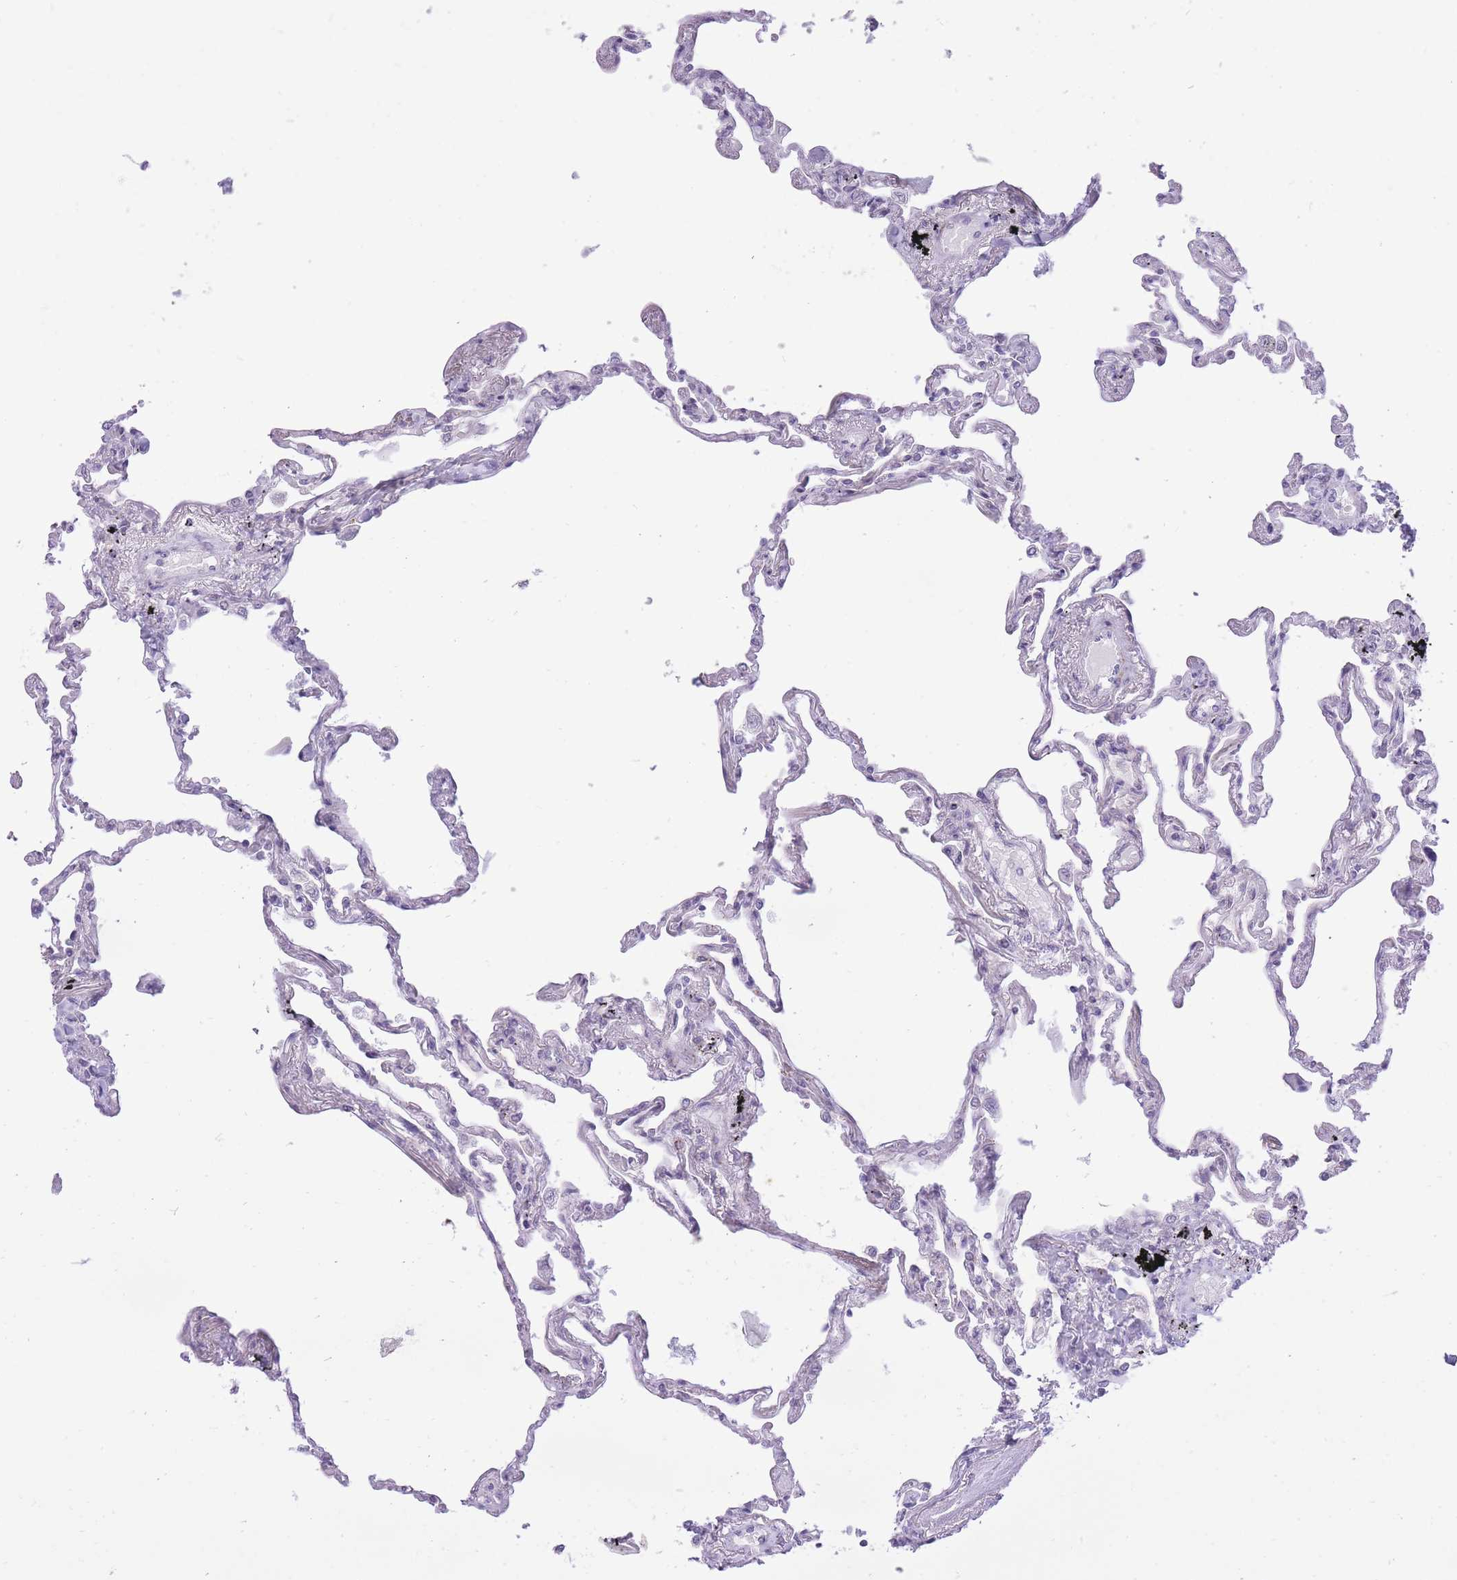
{"staining": {"intensity": "negative", "quantity": "none", "location": "none"}, "tissue": "lung", "cell_type": "Alveolar cells", "image_type": "normal", "snomed": [{"axis": "morphology", "description": "Normal tissue, NOS"}, {"axis": "topography", "description": "Lung"}], "caption": "Immunohistochemistry histopathology image of benign lung: lung stained with DAB displays no significant protein expression in alveolar cells.", "gene": "DENND2D", "patient": {"sex": "female", "age": 67}}